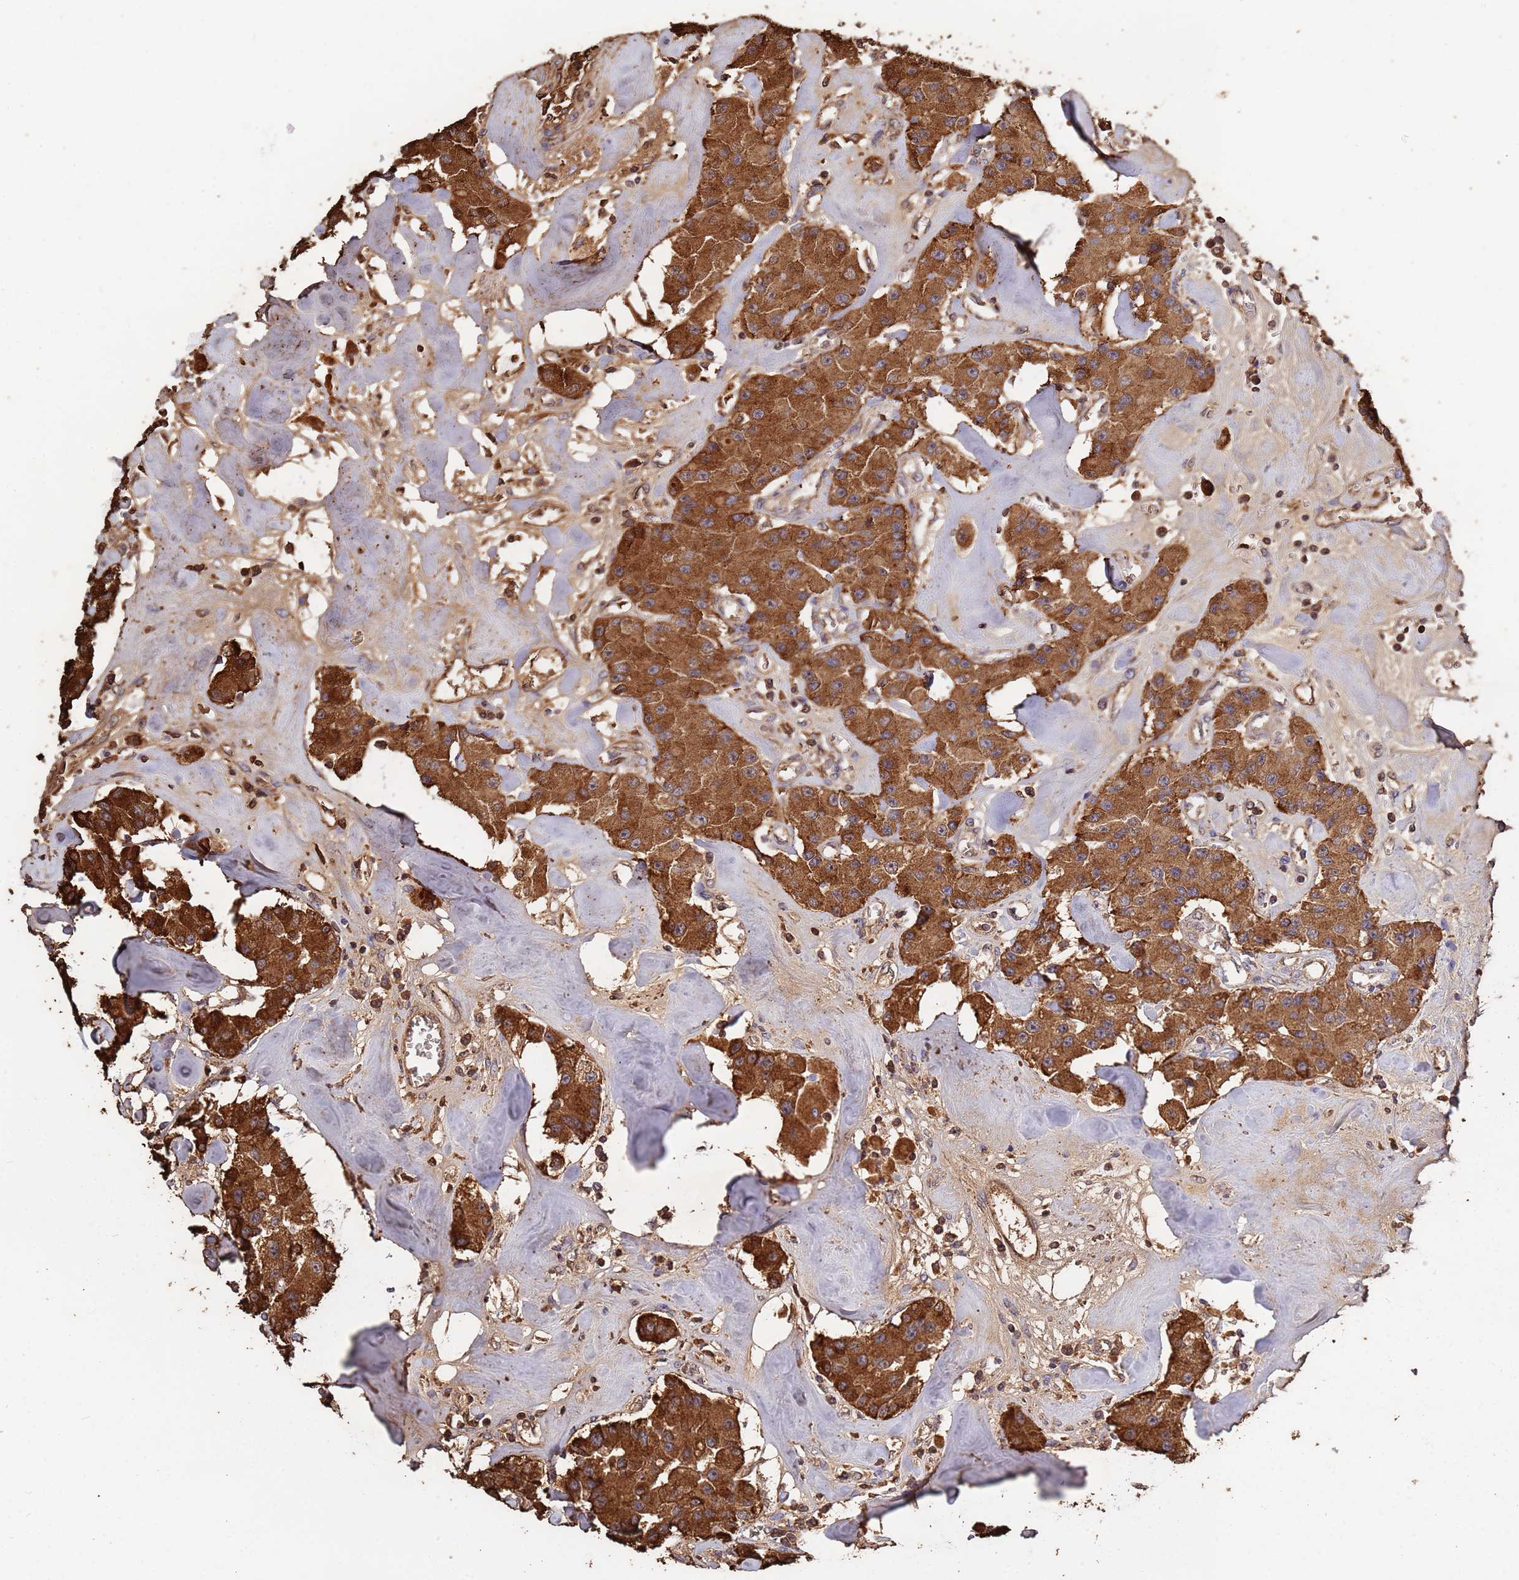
{"staining": {"intensity": "strong", "quantity": ">75%", "location": "cytoplasmic/membranous"}, "tissue": "carcinoid", "cell_type": "Tumor cells", "image_type": "cancer", "snomed": [{"axis": "morphology", "description": "Carcinoid, malignant, NOS"}, {"axis": "topography", "description": "Pancreas"}], "caption": "Immunohistochemistry (IHC) staining of carcinoid, which displays high levels of strong cytoplasmic/membranous positivity in about >75% of tumor cells indicating strong cytoplasmic/membranous protein staining. The staining was performed using DAB (brown) for protein detection and nuclei were counterstained in hematoxylin (blue).", "gene": "GLUD1", "patient": {"sex": "male", "age": 41}}